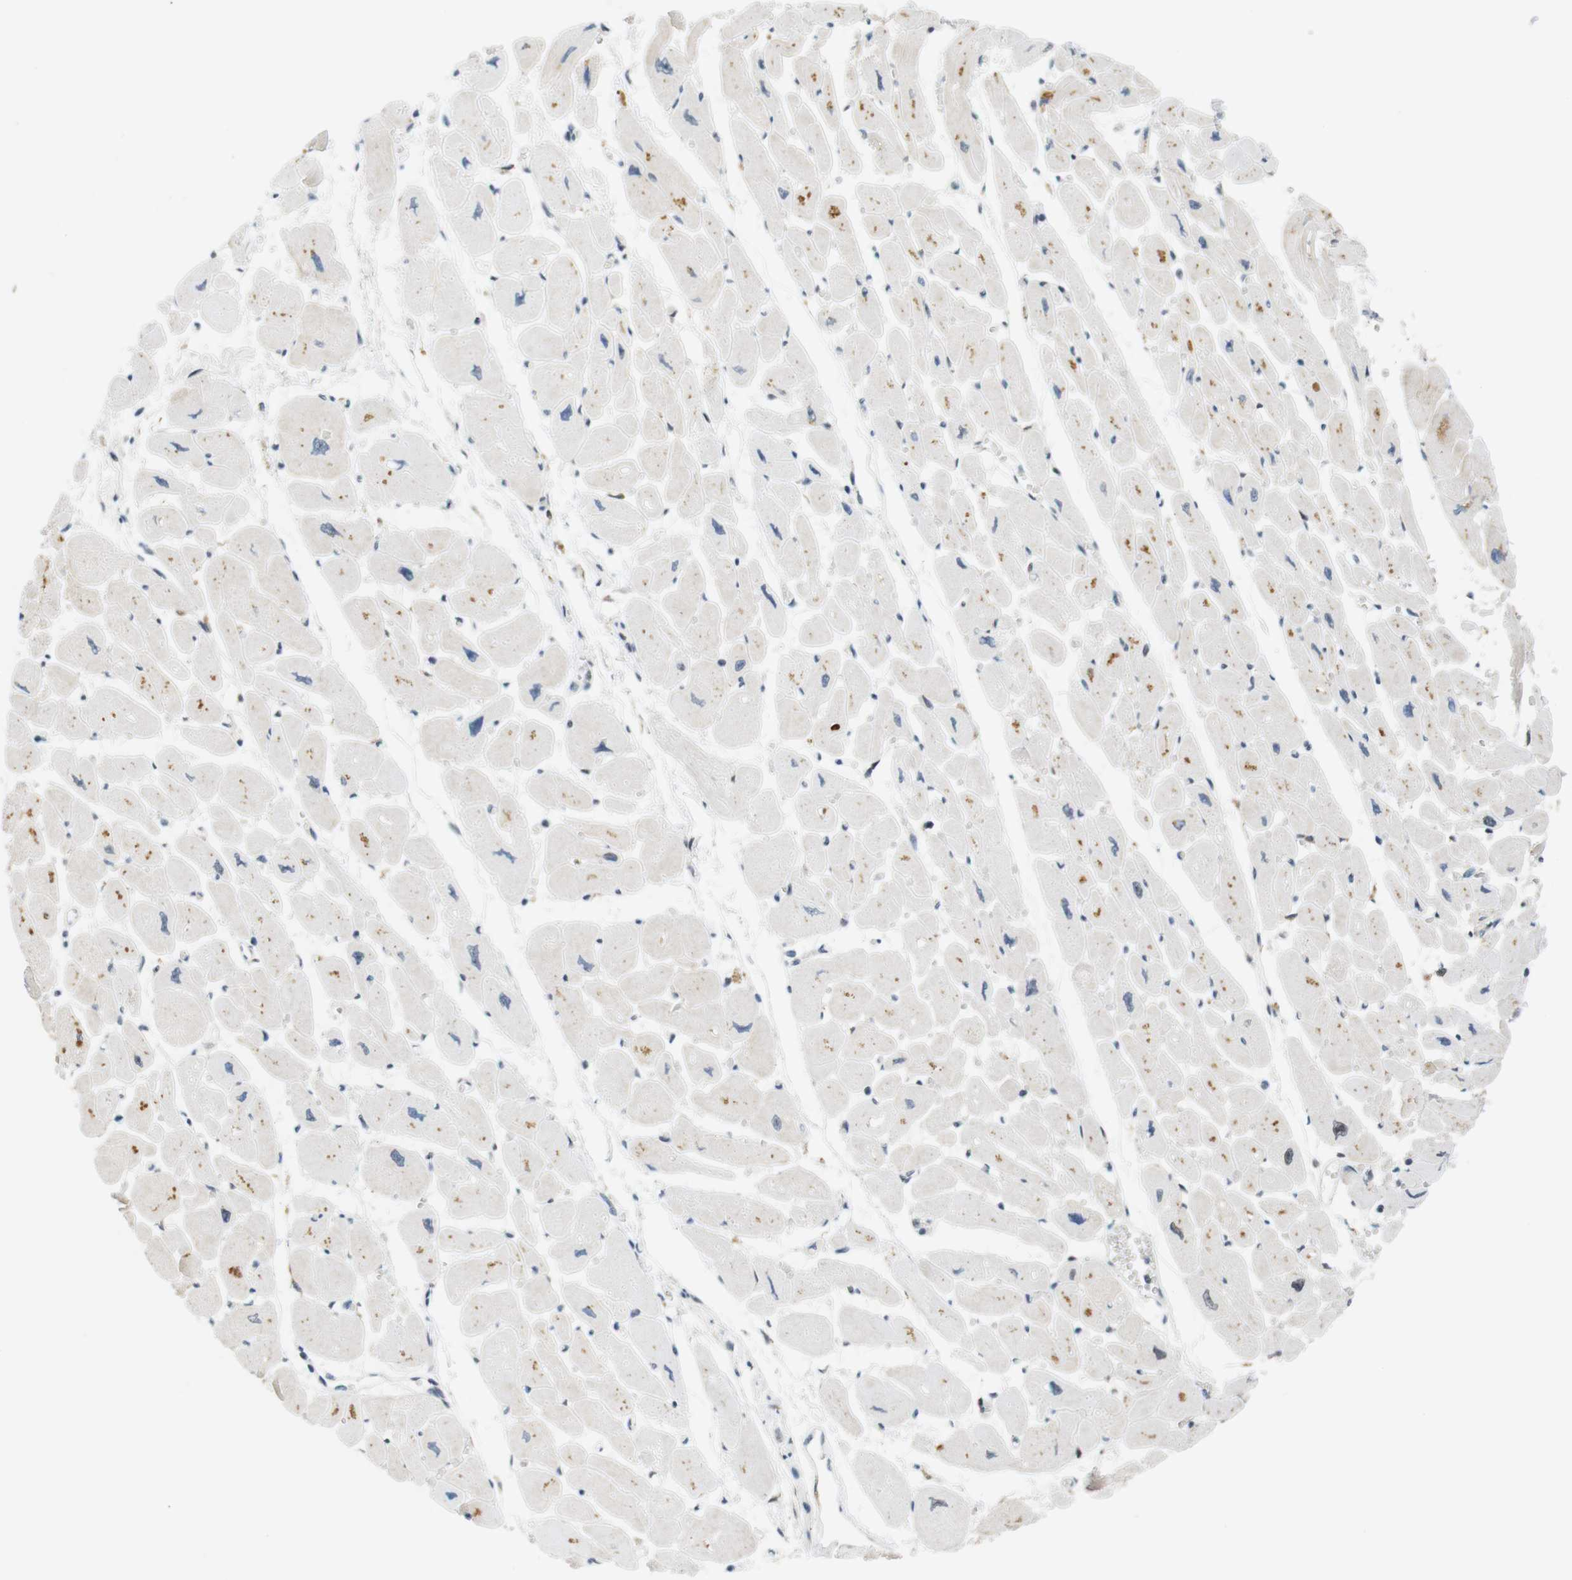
{"staining": {"intensity": "weak", "quantity": "<25%", "location": "cytoplasmic/membranous"}, "tissue": "heart muscle", "cell_type": "Cardiomyocytes", "image_type": "normal", "snomed": [{"axis": "morphology", "description": "Normal tissue, NOS"}, {"axis": "topography", "description": "Heart"}], "caption": "IHC histopathology image of normal heart muscle: heart muscle stained with DAB (3,3'-diaminobenzidine) demonstrates no significant protein staining in cardiomyocytes.", "gene": "RNF38", "patient": {"sex": "female", "age": 54}}